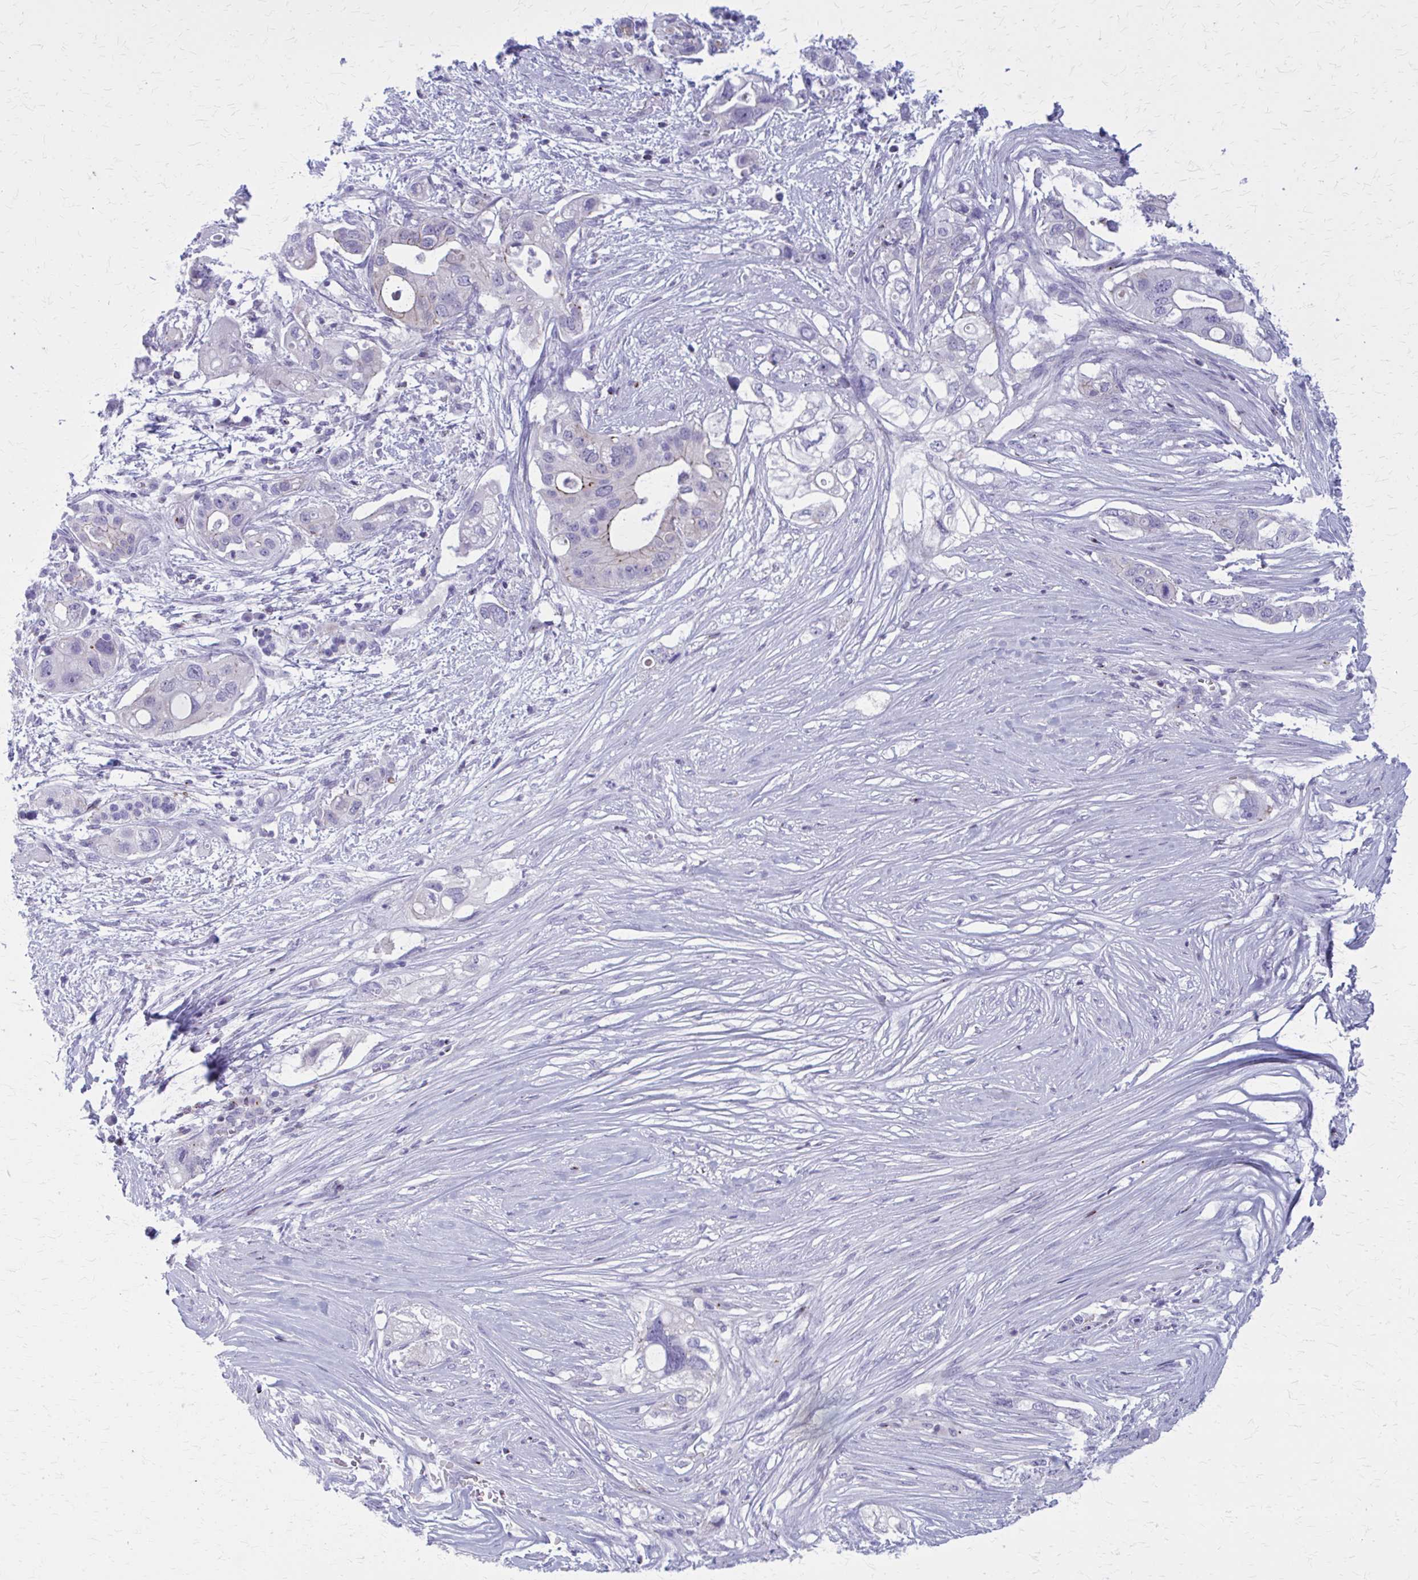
{"staining": {"intensity": "negative", "quantity": "none", "location": "none"}, "tissue": "pancreatic cancer", "cell_type": "Tumor cells", "image_type": "cancer", "snomed": [{"axis": "morphology", "description": "Adenocarcinoma, NOS"}, {"axis": "topography", "description": "Pancreas"}], "caption": "Immunohistochemistry of adenocarcinoma (pancreatic) exhibits no expression in tumor cells. (Brightfield microscopy of DAB immunohistochemistry (IHC) at high magnification).", "gene": "PEDS1", "patient": {"sex": "female", "age": 72}}